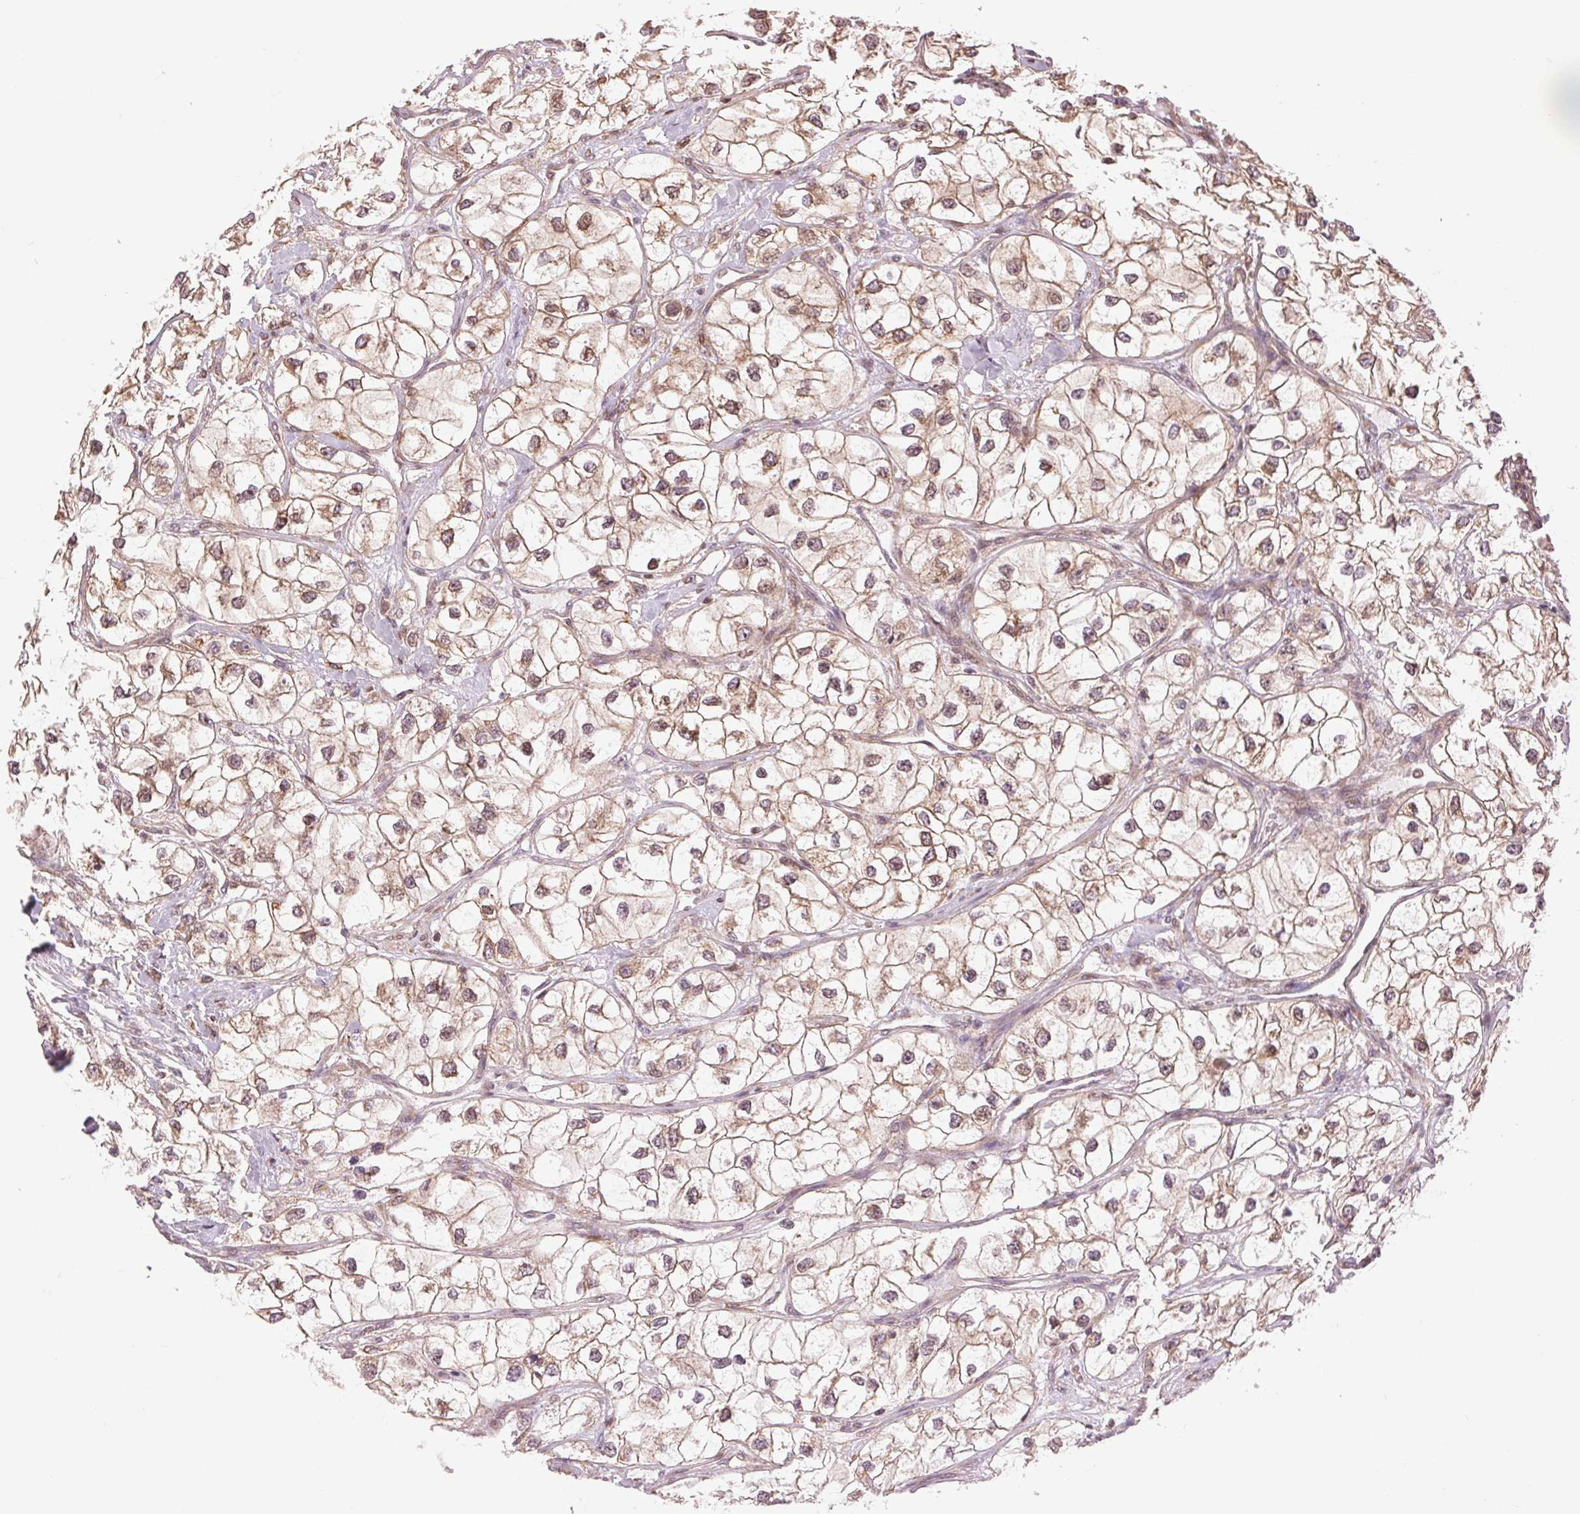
{"staining": {"intensity": "weak", "quantity": ">75%", "location": "cytoplasmic/membranous"}, "tissue": "renal cancer", "cell_type": "Tumor cells", "image_type": "cancer", "snomed": [{"axis": "morphology", "description": "Adenocarcinoma, NOS"}, {"axis": "topography", "description": "Kidney"}], "caption": "Renal adenocarcinoma stained with immunohistochemistry (IHC) exhibits weak cytoplasmic/membranous staining in about >75% of tumor cells.", "gene": "BTF3L4", "patient": {"sex": "male", "age": 59}}